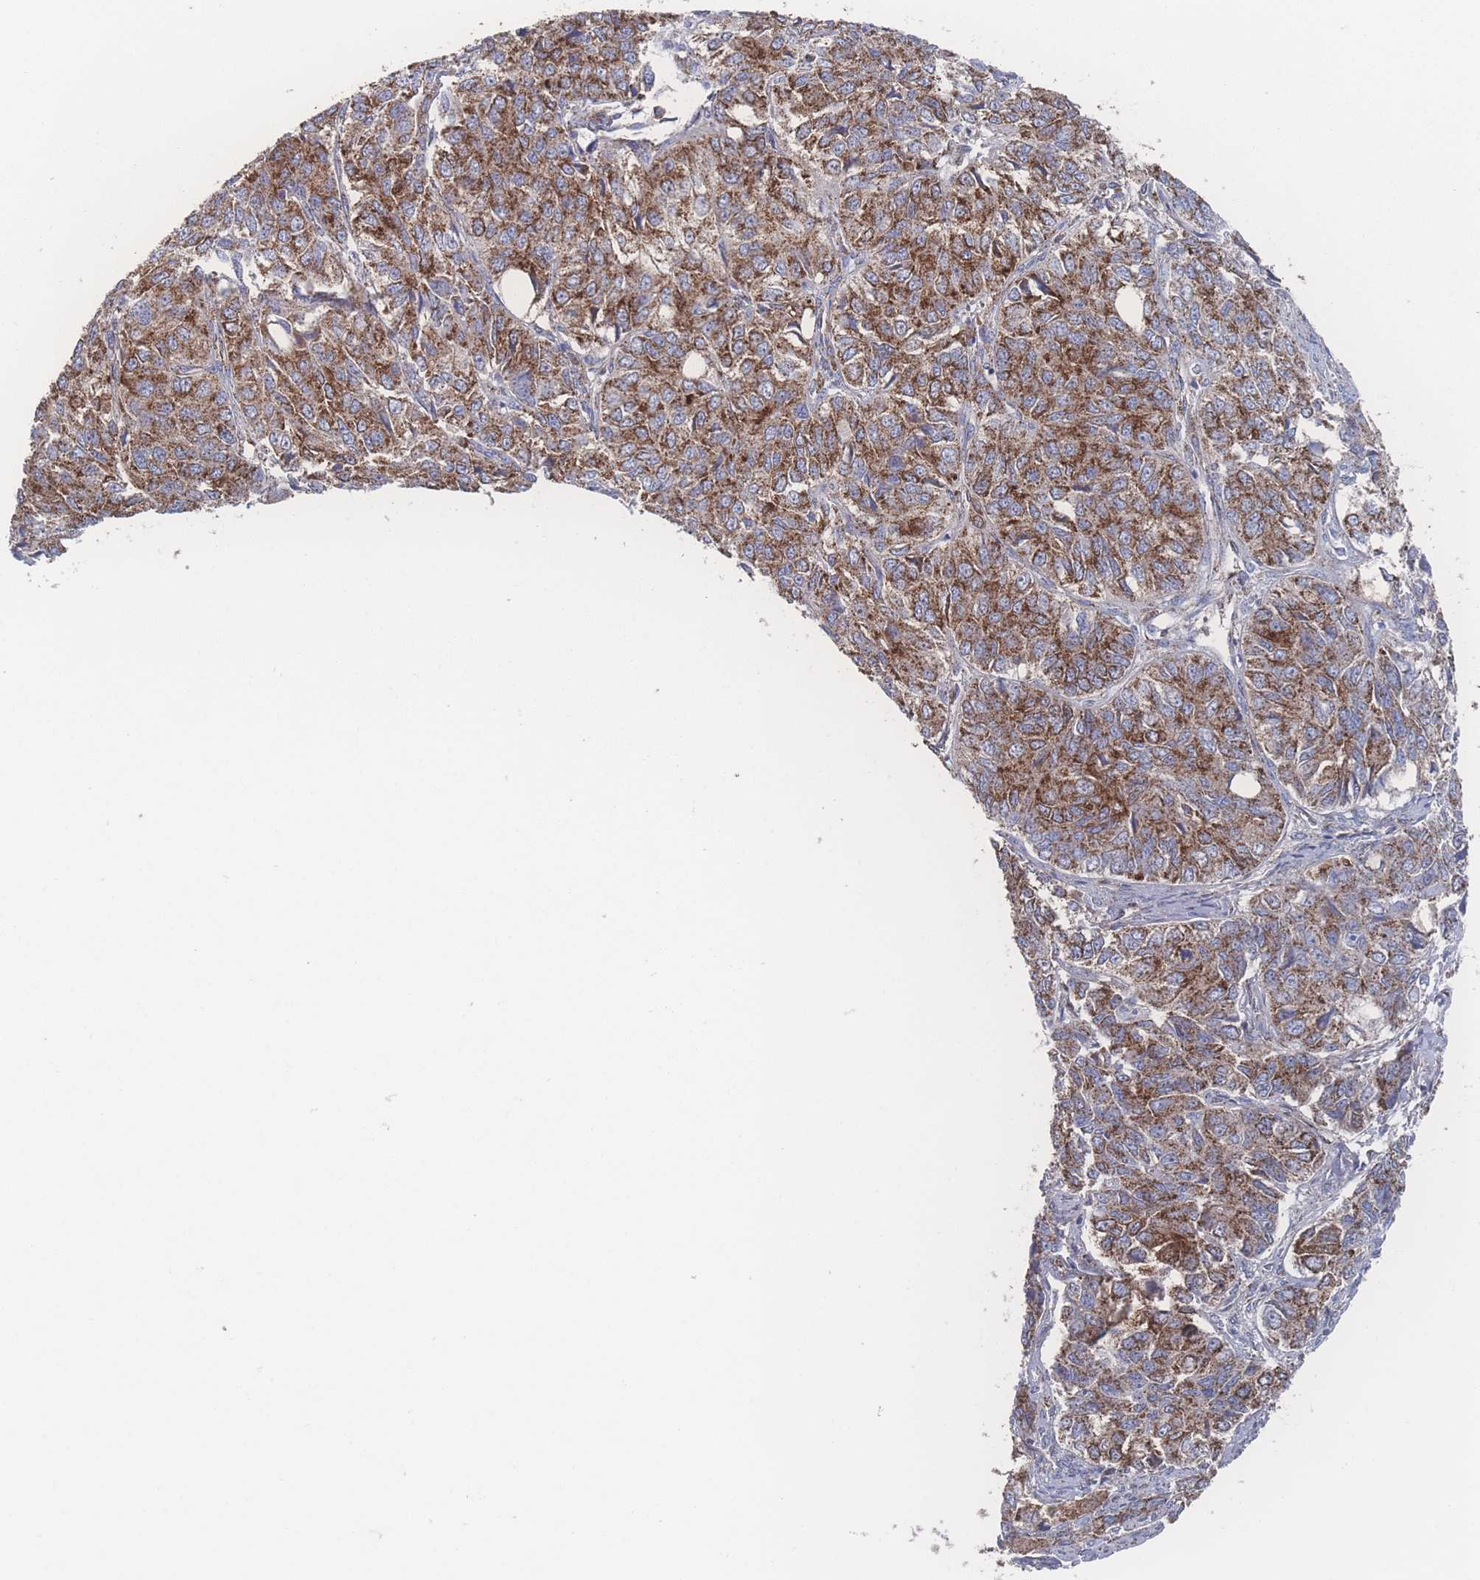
{"staining": {"intensity": "strong", "quantity": ">75%", "location": "cytoplasmic/membranous"}, "tissue": "ovarian cancer", "cell_type": "Tumor cells", "image_type": "cancer", "snomed": [{"axis": "morphology", "description": "Carcinoma, endometroid"}, {"axis": "topography", "description": "Ovary"}], "caption": "Strong cytoplasmic/membranous expression is appreciated in about >75% of tumor cells in ovarian endometroid carcinoma. The staining is performed using DAB brown chromogen to label protein expression. The nuclei are counter-stained blue using hematoxylin.", "gene": "PEX14", "patient": {"sex": "female", "age": 51}}